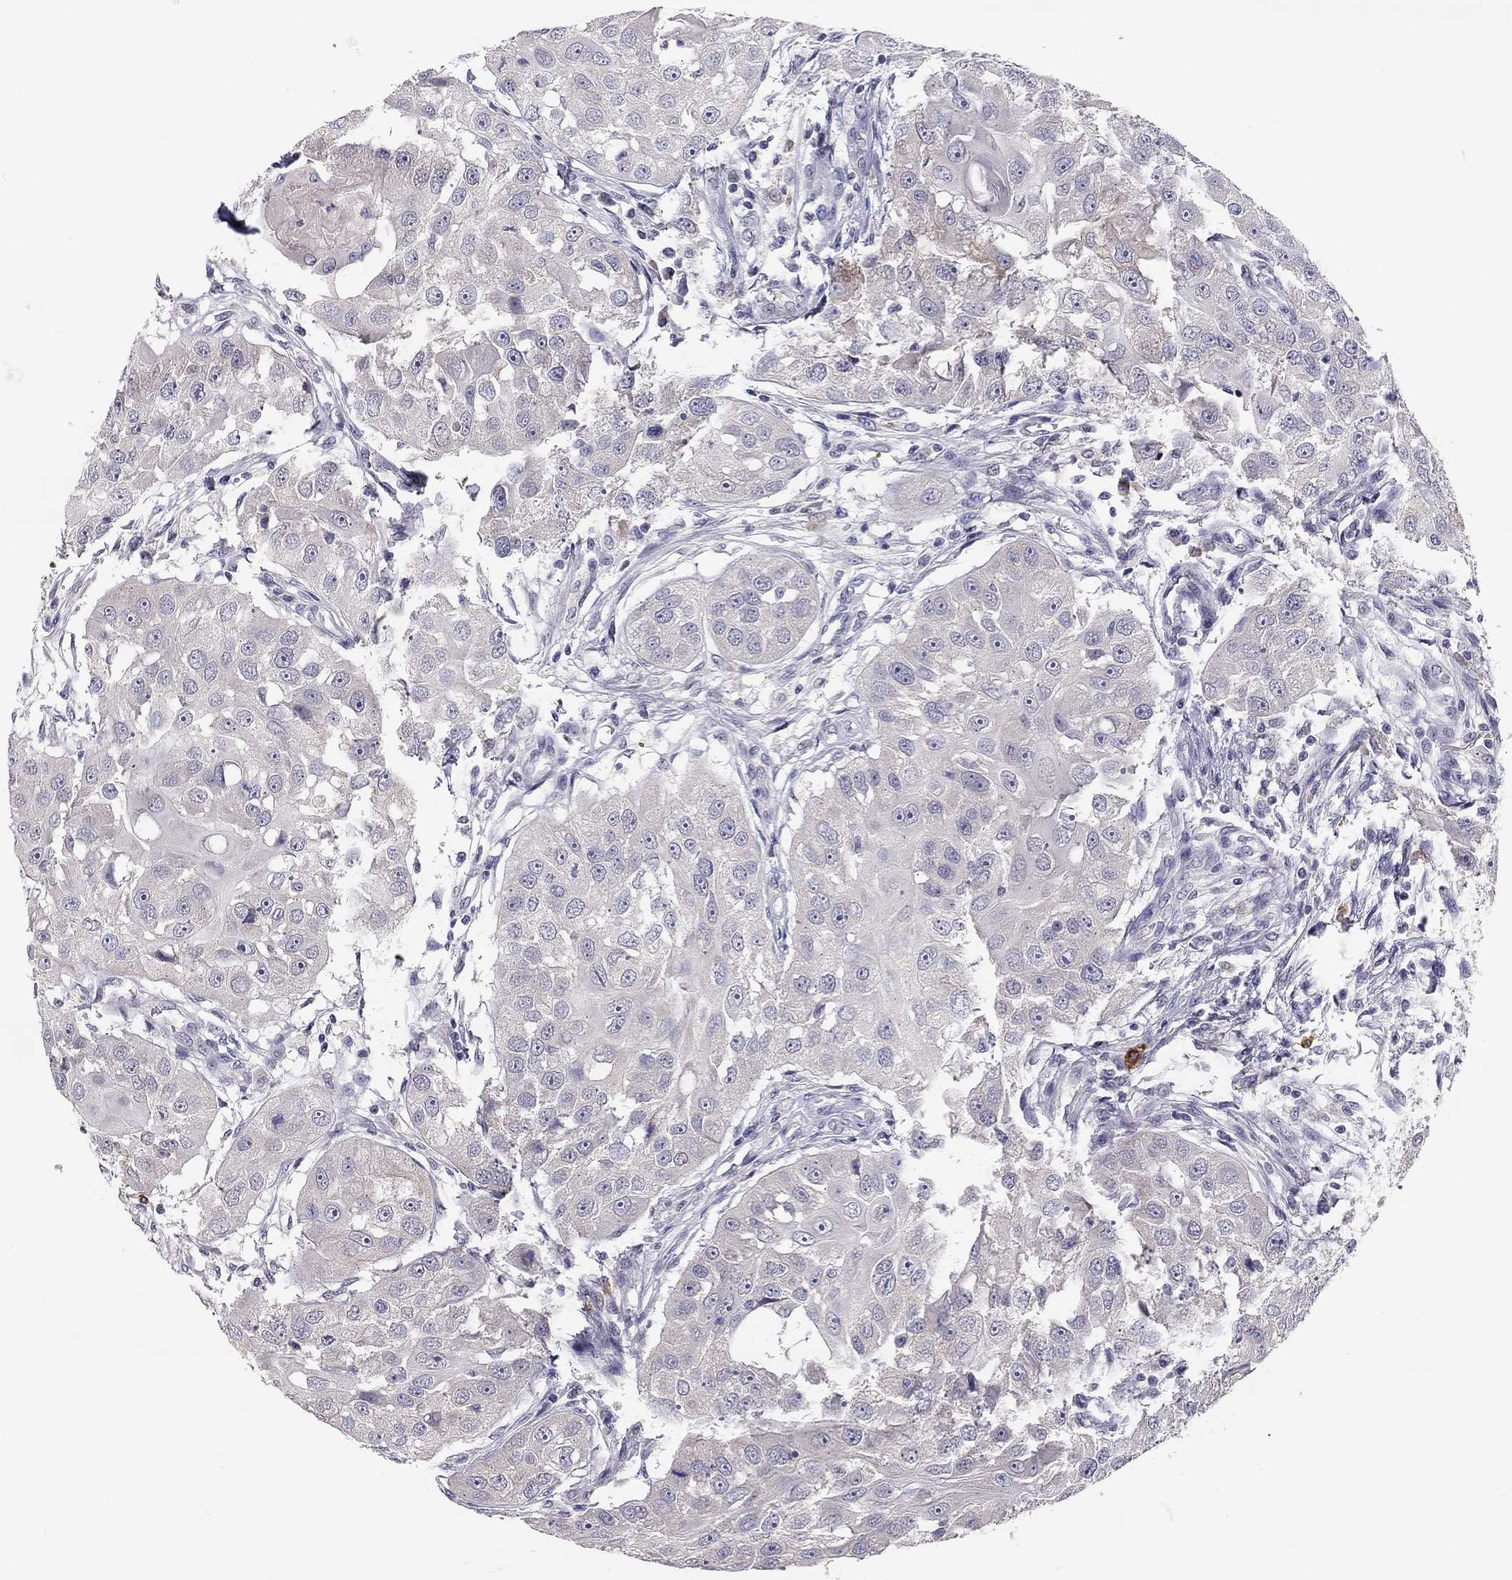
{"staining": {"intensity": "negative", "quantity": "none", "location": "none"}, "tissue": "head and neck cancer", "cell_type": "Tumor cells", "image_type": "cancer", "snomed": [{"axis": "morphology", "description": "Squamous cell carcinoma, NOS"}, {"axis": "topography", "description": "Head-Neck"}], "caption": "A histopathology image of human head and neck squamous cell carcinoma is negative for staining in tumor cells. The staining was performed using DAB (3,3'-diaminobenzidine) to visualize the protein expression in brown, while the nuclei were stained in blue with hematoxylin (Magnification: 20x).", "gene": "SCARB1", "patient": {"sex": "male", "age": 51}}